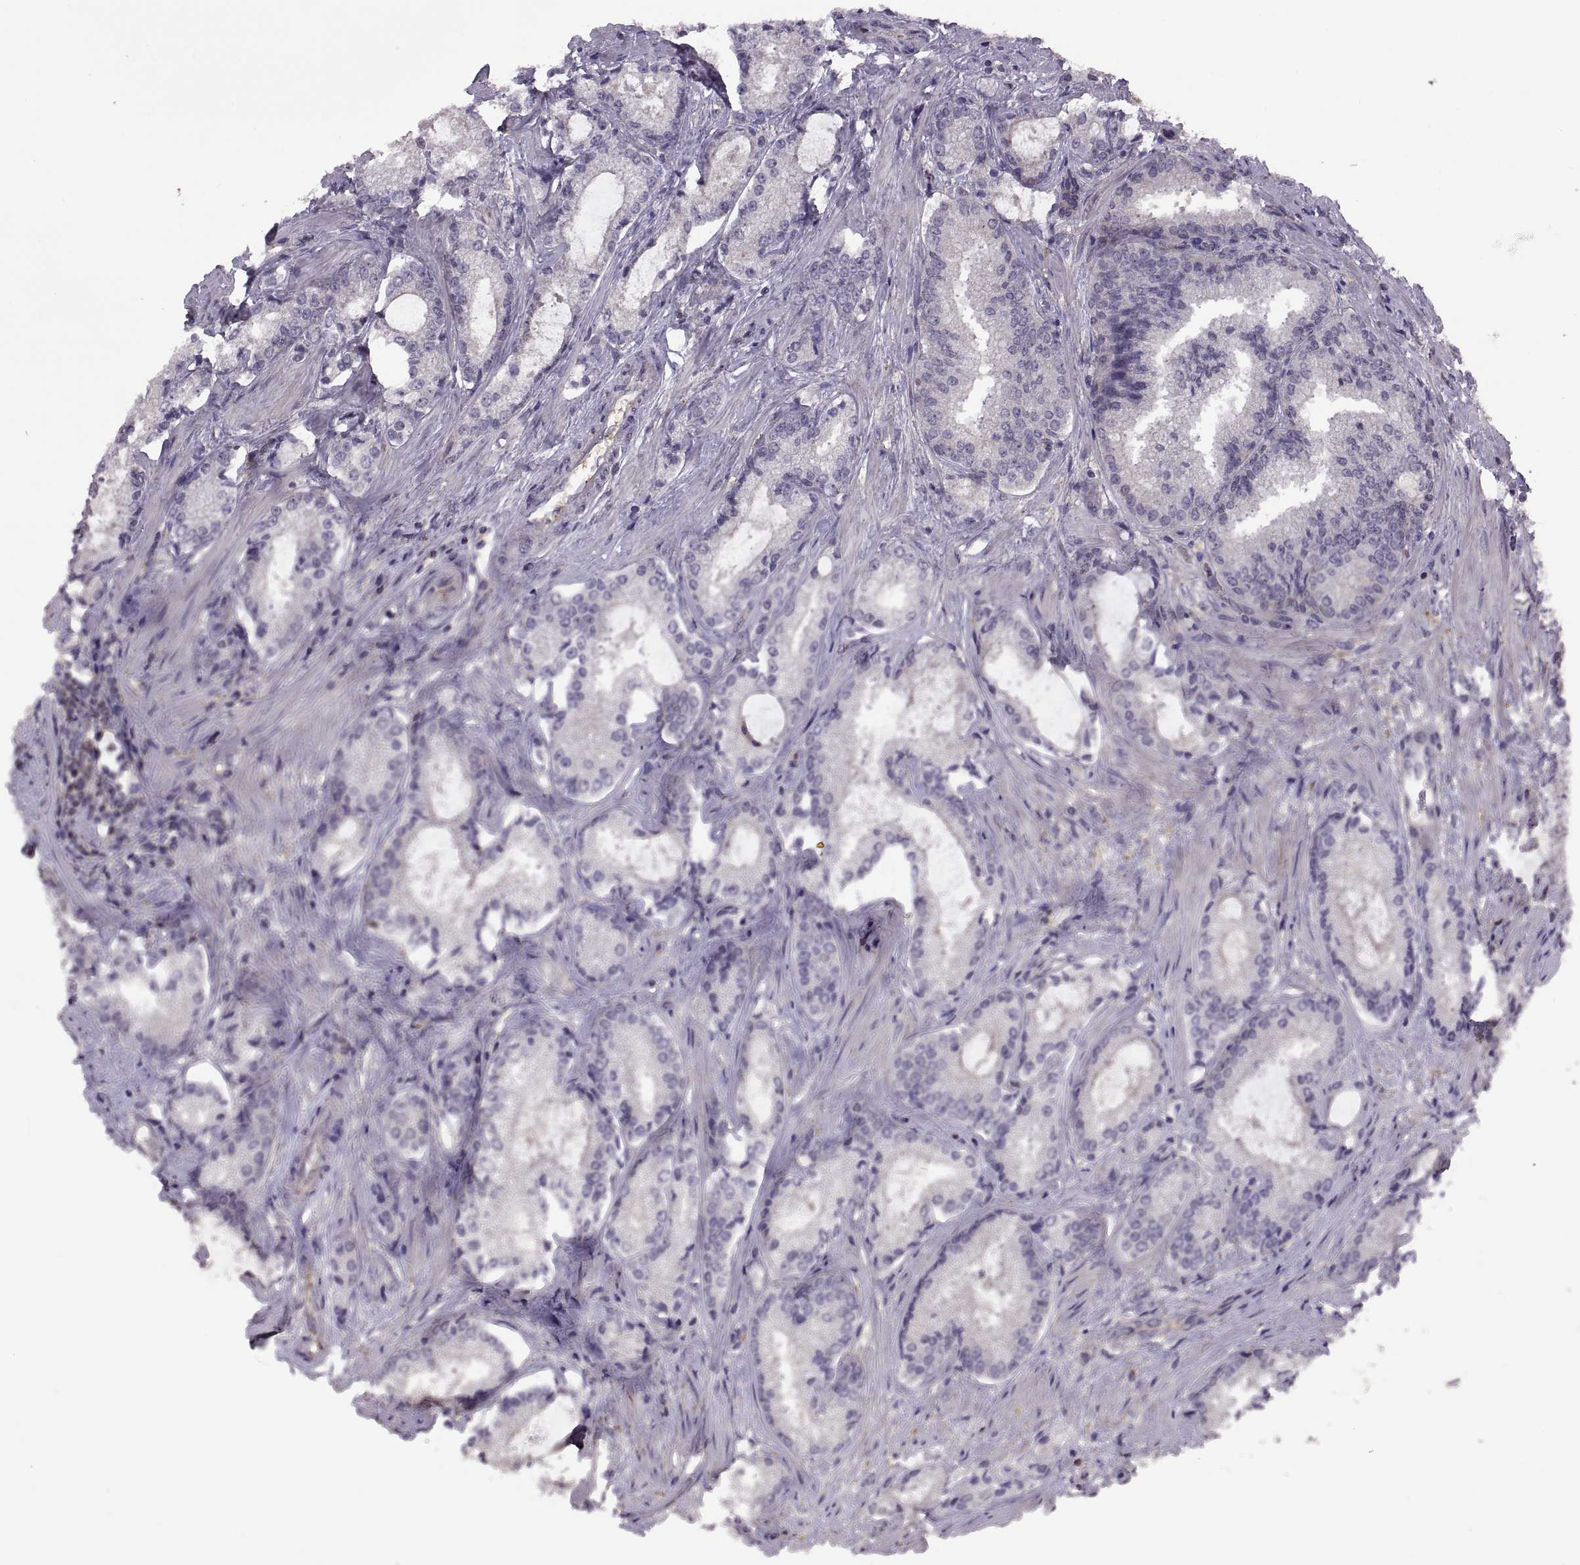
{"staining": {"intensity": "negative", "quantity": "none", "location": "none"}, "tissue": "prostate cancer", "cell_type": "Tumor cells", "image_type": "cancer", "snomed": [{"axis": "morphology", "description": "Adenocarcinoma, Low grade"}, {"axis": "topography", "description": "Prostate"}], "caption": "Protein analysis of prostate low-grade adenocarcinoma shows no significant staining in tumor cells.", "gene": "NMNAT2", "patient": {"sex": "male", "age": 56}}